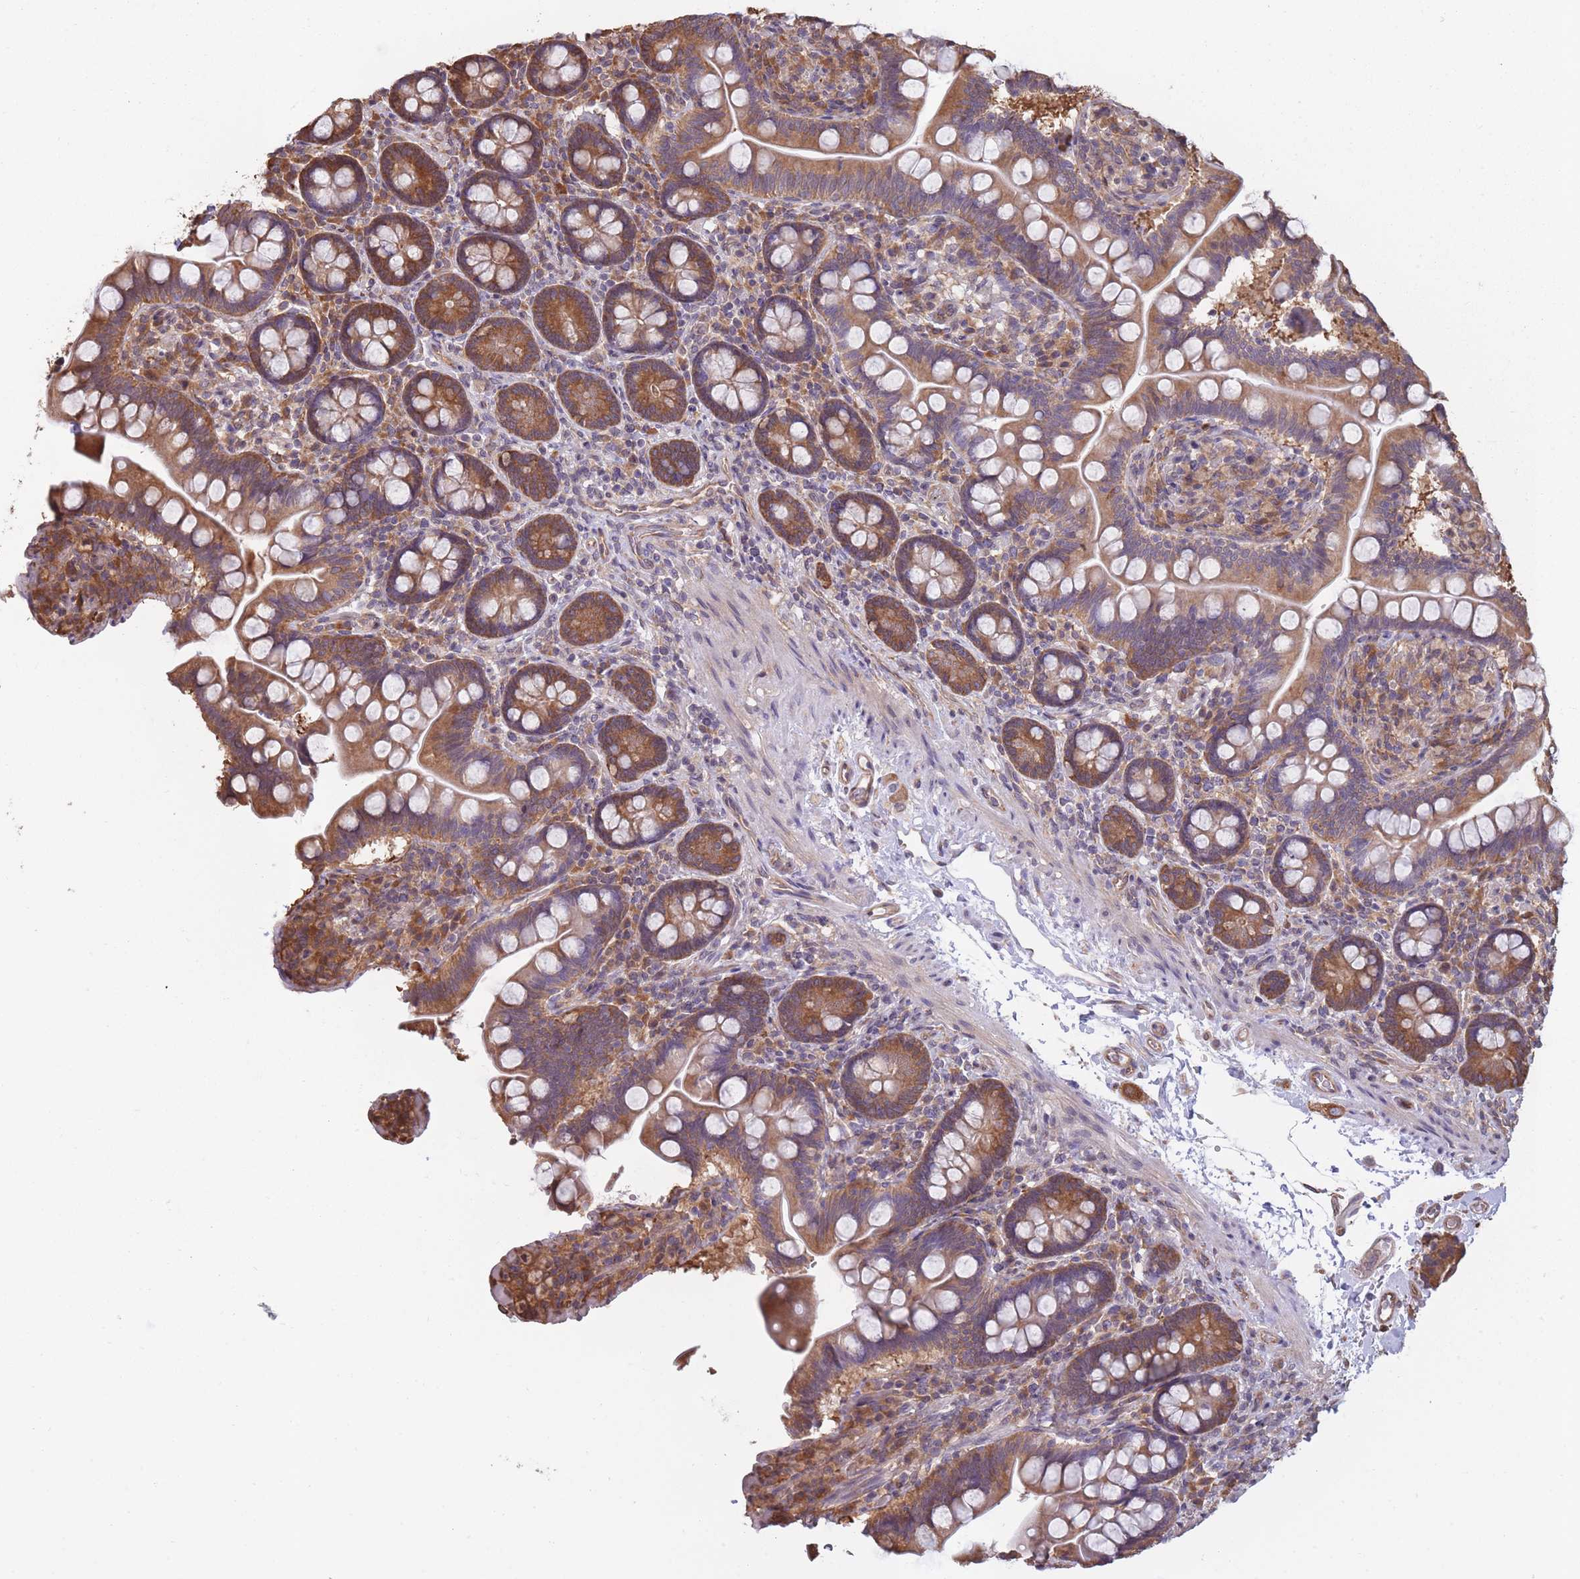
{"staining": {"intensity": "moderate", "quantity": ">75%", "location": "cytoplasmic/membranous"}, "tissue": "small intestine", "cell_type": "Glandular cells", "image_type": "normal", "snomed": [{"axis": "morphology", "description": "Normal tissue, NOS"}, {"axis": "topography", "description": "Small intestine"}], "caption": "This image demonstrates normal small intestine stained with immunohistochemistry to label a protein in brown. The cytoplasmic/membranous of glandular cells show moderate positivity for the protein. Nuclei are counter-stained blue.", "gene": "ARL13B", "patient": {"sex": "female", "age": 64}}